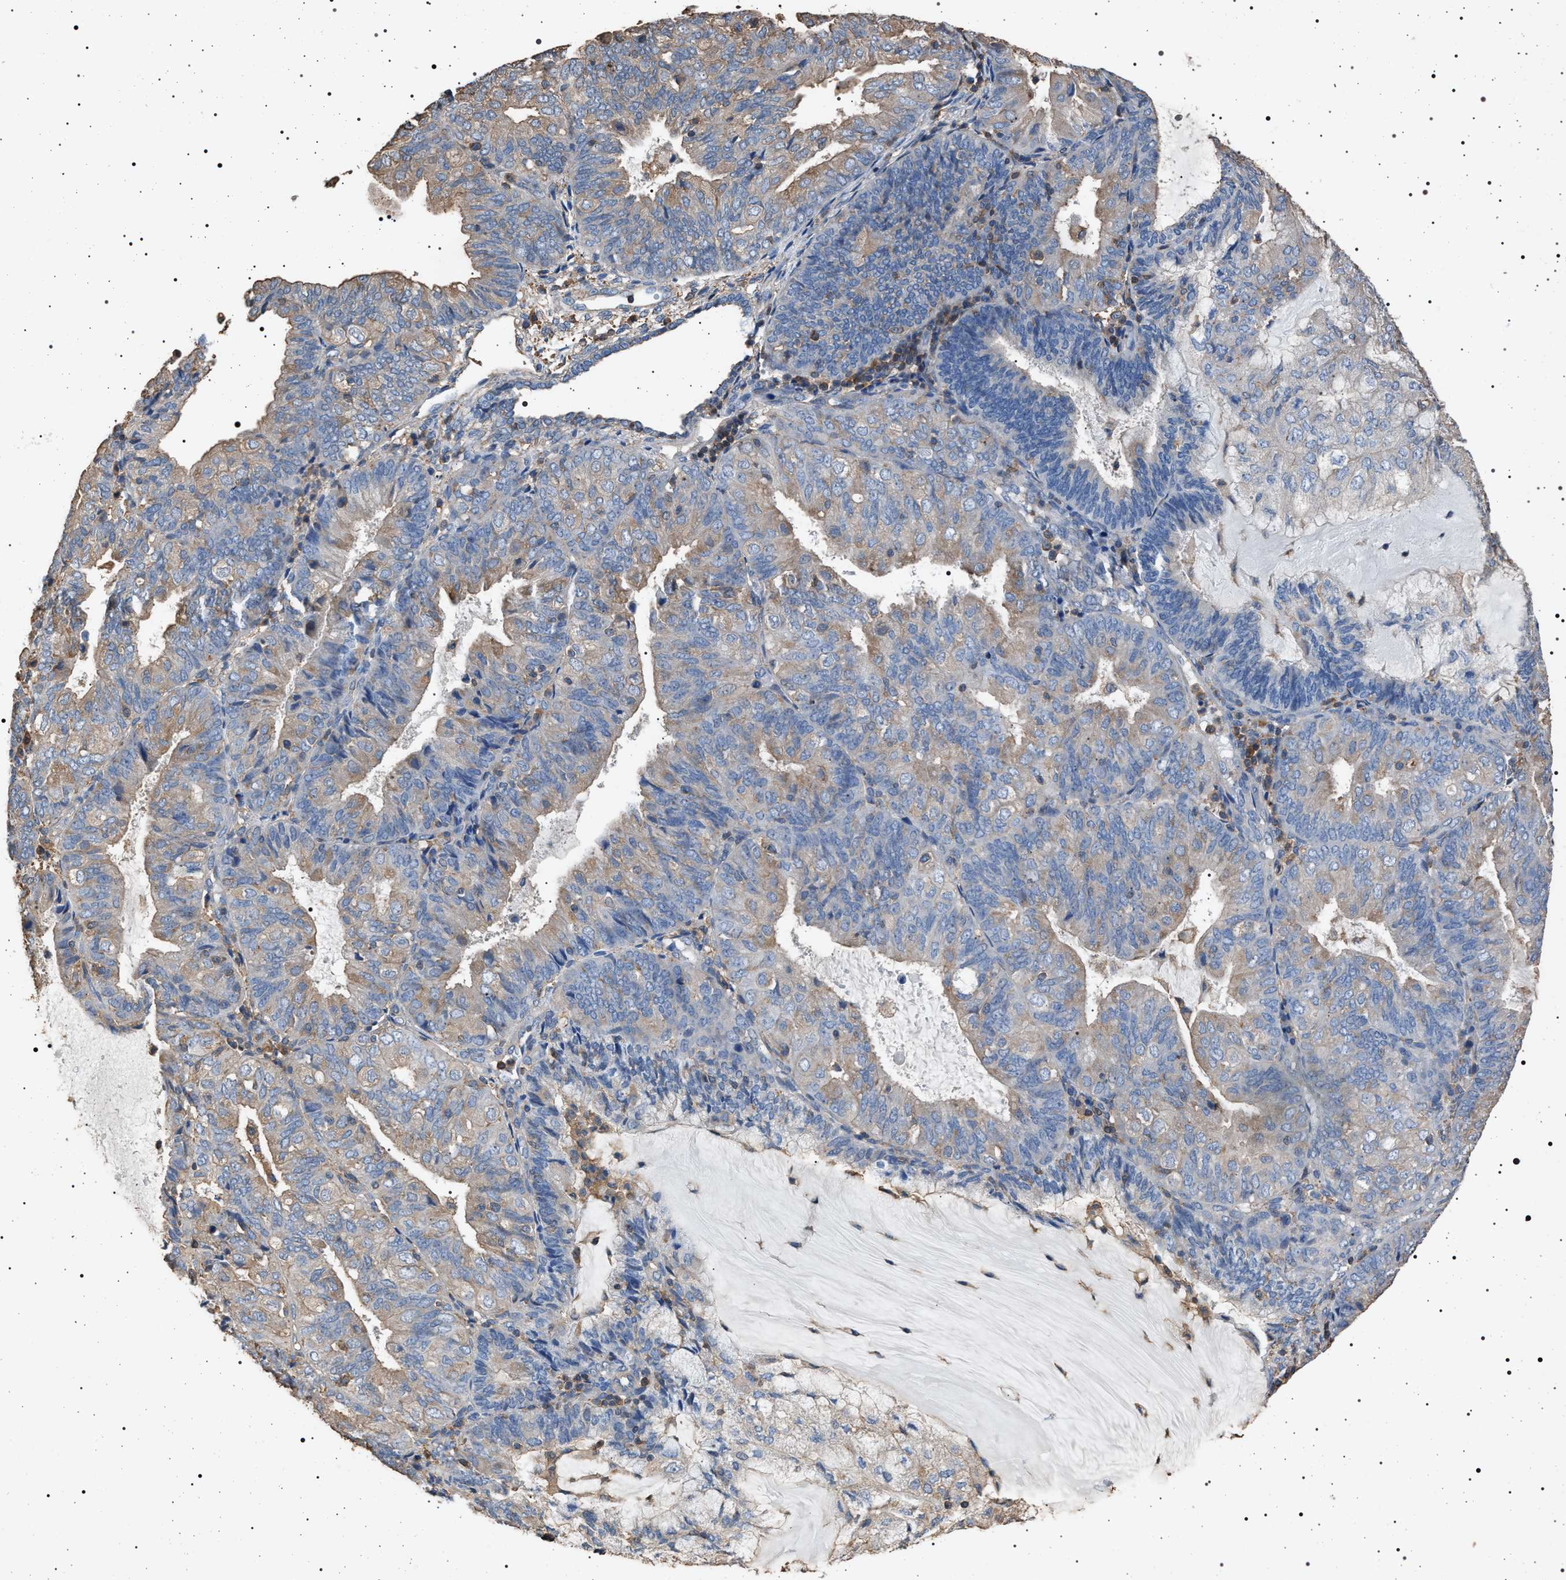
{"staining": {"intensity": "weak", "quantity": "25%-75%", "location": "cytoplasmic/membranous"}, "tissue": "endometrial cancer", "cell_type": "Tumor cells", "image_type": "cancer", "snomed": [{"axis": "morphology", "description": "Adenocarcinoma, NOS"}, {"axis": "topography", "description": "Endometrium"}], "caption": "Immunohistochemical staining of endometrial cancer (adenocarcinoma) displays weak cytoplasmic/membranous protein positivity in approximately 25%-75% of tumor cells.", "gene": "SMAP2", "patient": {"sex": "female", "age": 81}}